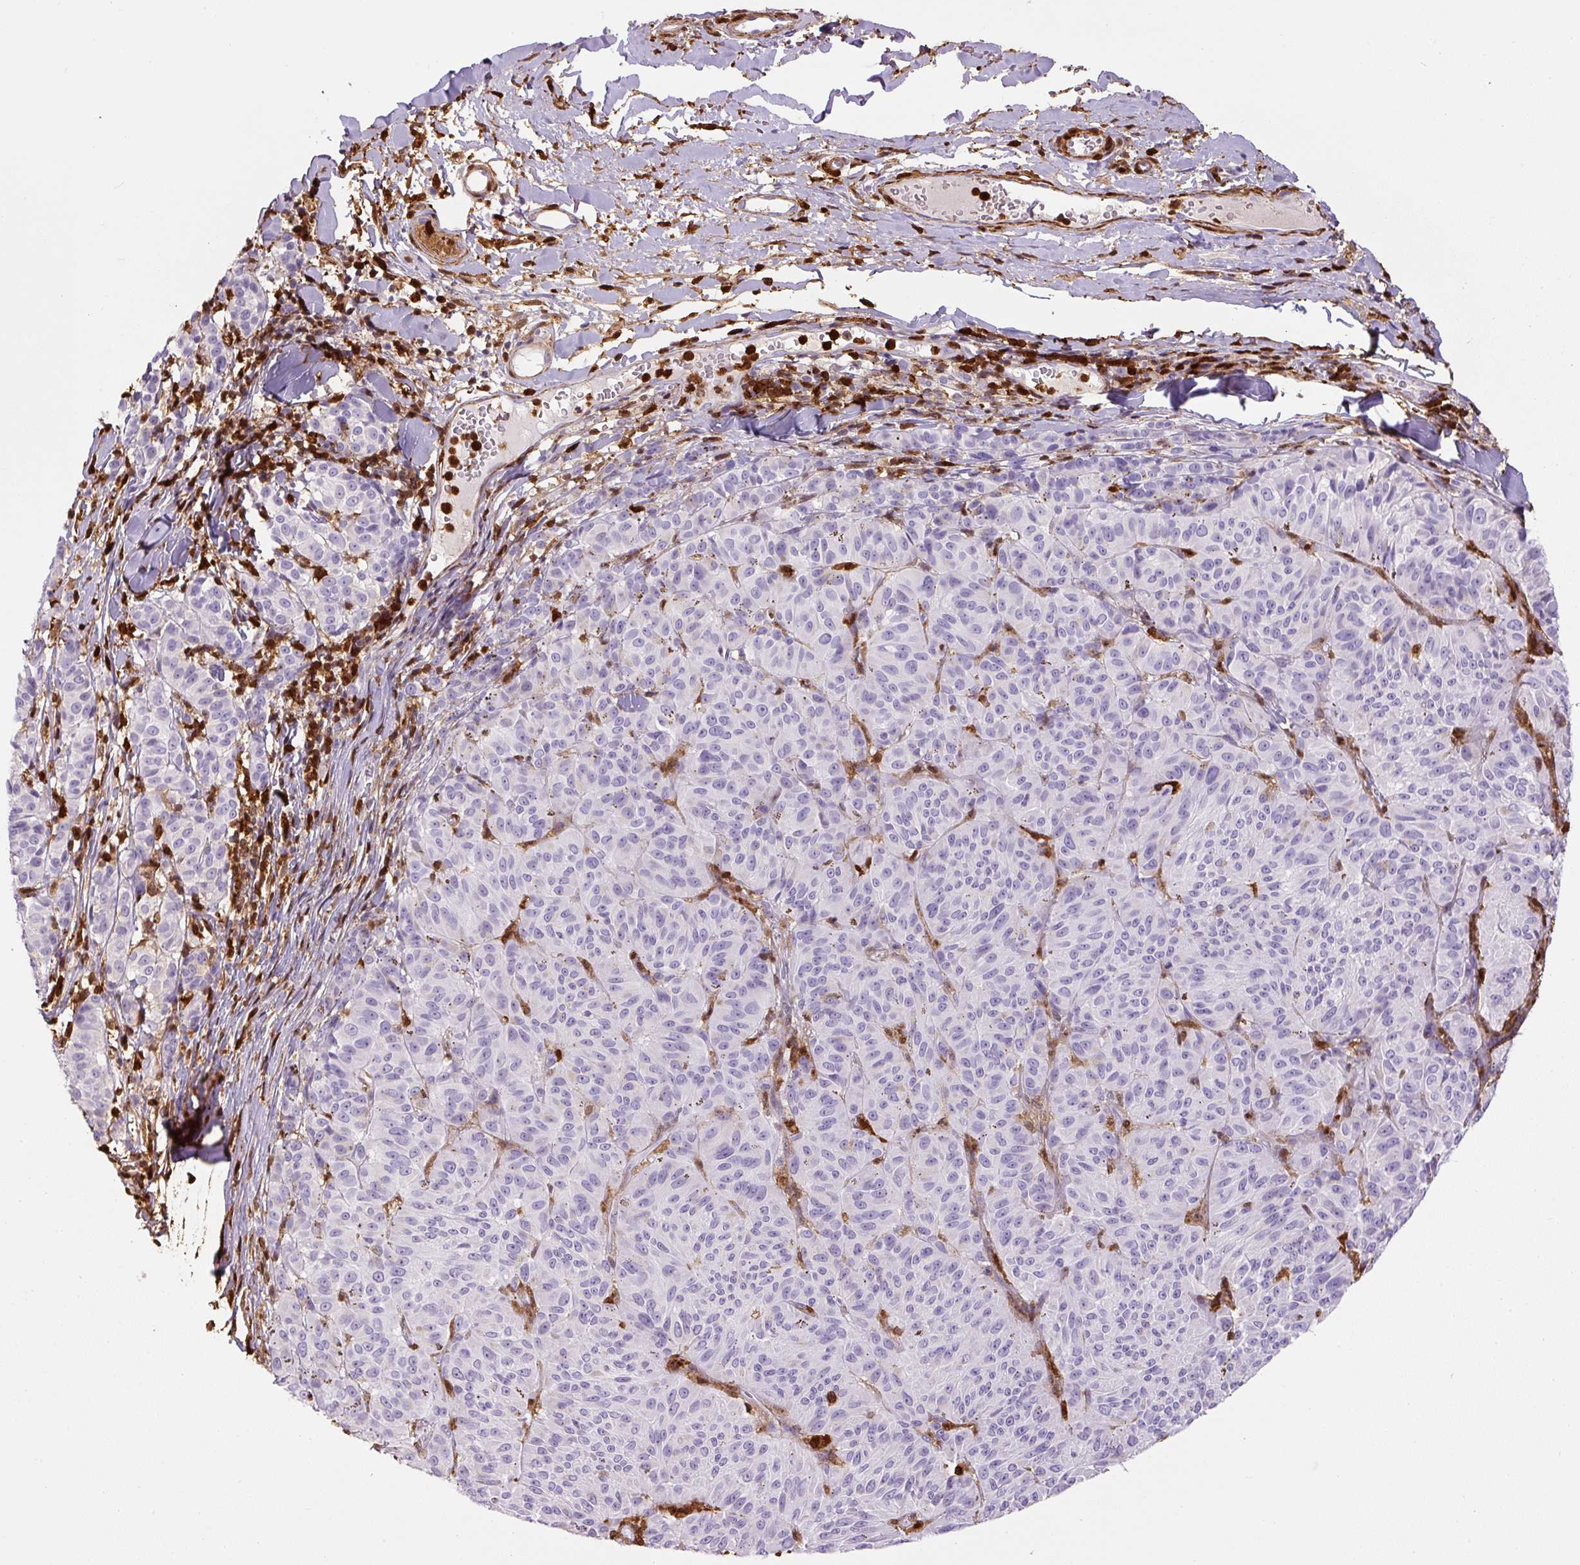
{"staining": {"intensity": "negative", "quantity": "none", "location": "none"}, "tissue": "melanoma", "cell_type": "Tumor cells", "image_type": "cancer", "snomed": [{"axis": "morphology", "description": "Malignant melanoma, NOS"}, {"axis": "topography", "description": "Skin"}], "caption": "Malignant melanoma stained for a protein using IHC reveals no expression tumor cells.", "gene": "S100A4", "patient": {"sex": "female", "age": 72}}